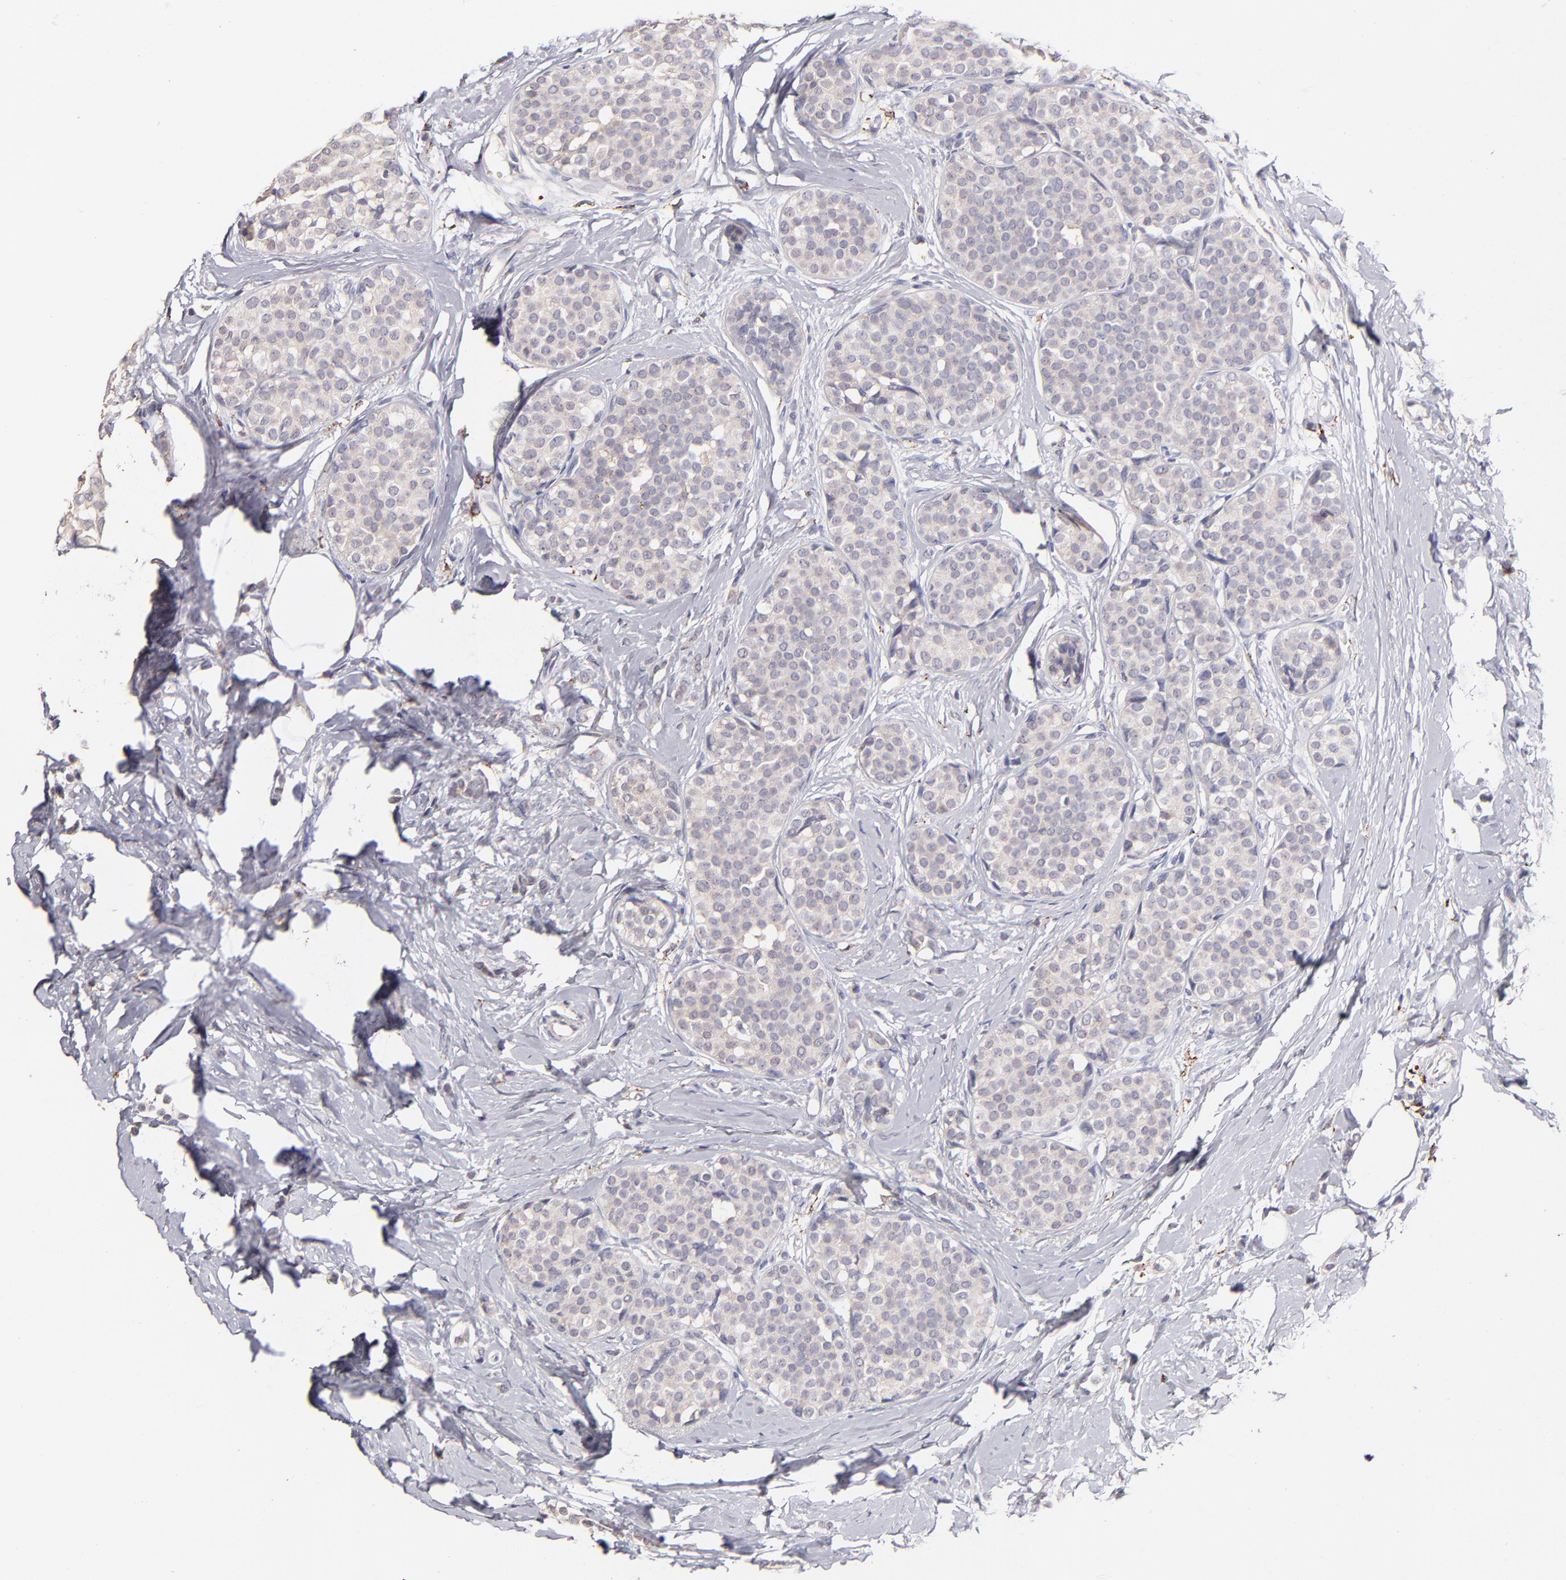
{"staining": {"intensity": "negative", "quantity": "none", "location": "none"}, "tissue": "breast cancer", "cell_type": "Tumor cells", "image_type": "cancer", "snomed": [{"axis": "morphology", "description": "Lobular carcinoma"}, {"axis": "topography", "description": "Breast"}], "caption": "A high-resolution image shows IHC staining of lobular carcinoma (breast), which exhibits no significant staining in tumor cells.", "gene": "GLDC", "patient": {"sex": "female", "age": 64}}